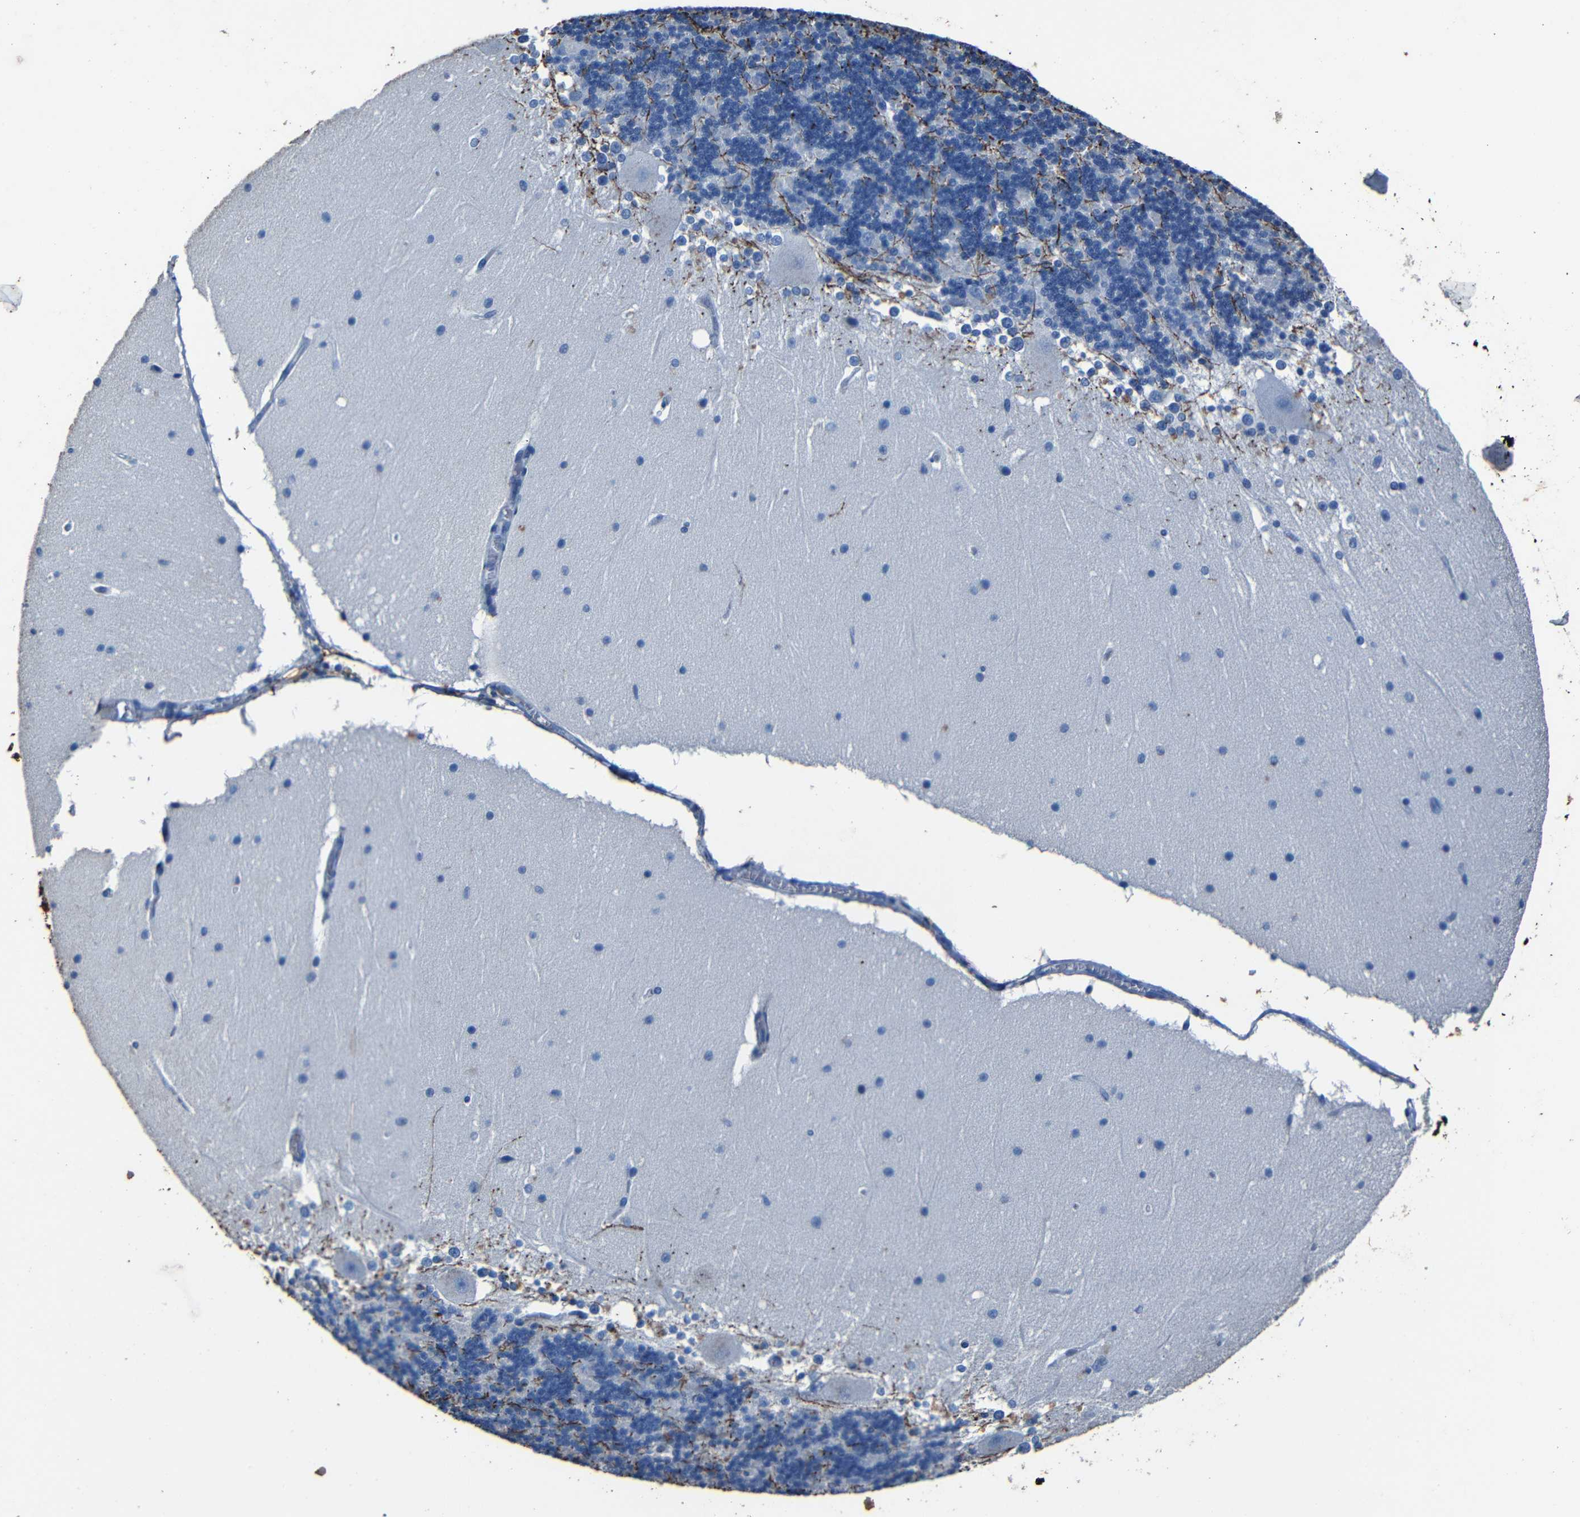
{"staining": {"intensity": "negative", "quantity": "none", "location": "none"}, "tissue": "cerebellum", "cell_type": "Cells in granular layer", "image_type": "normal", "snomed": [{"axis": "morphology", "description": "Normal tissue, NOS"}, {"axis": "topography", "description": "Cerebellum"}], "caption": "This is a histopathology image of immunohistochemistry (IHC) staining of normal cerebellum, which shows no expression in cells in granular layer. (DAB (3,3'-diaminobenzidine) immunohistochemistry with hematoxylin counter stain).", "gene": "CLDN11", "patient": {"sex": "female", "age": 19}}